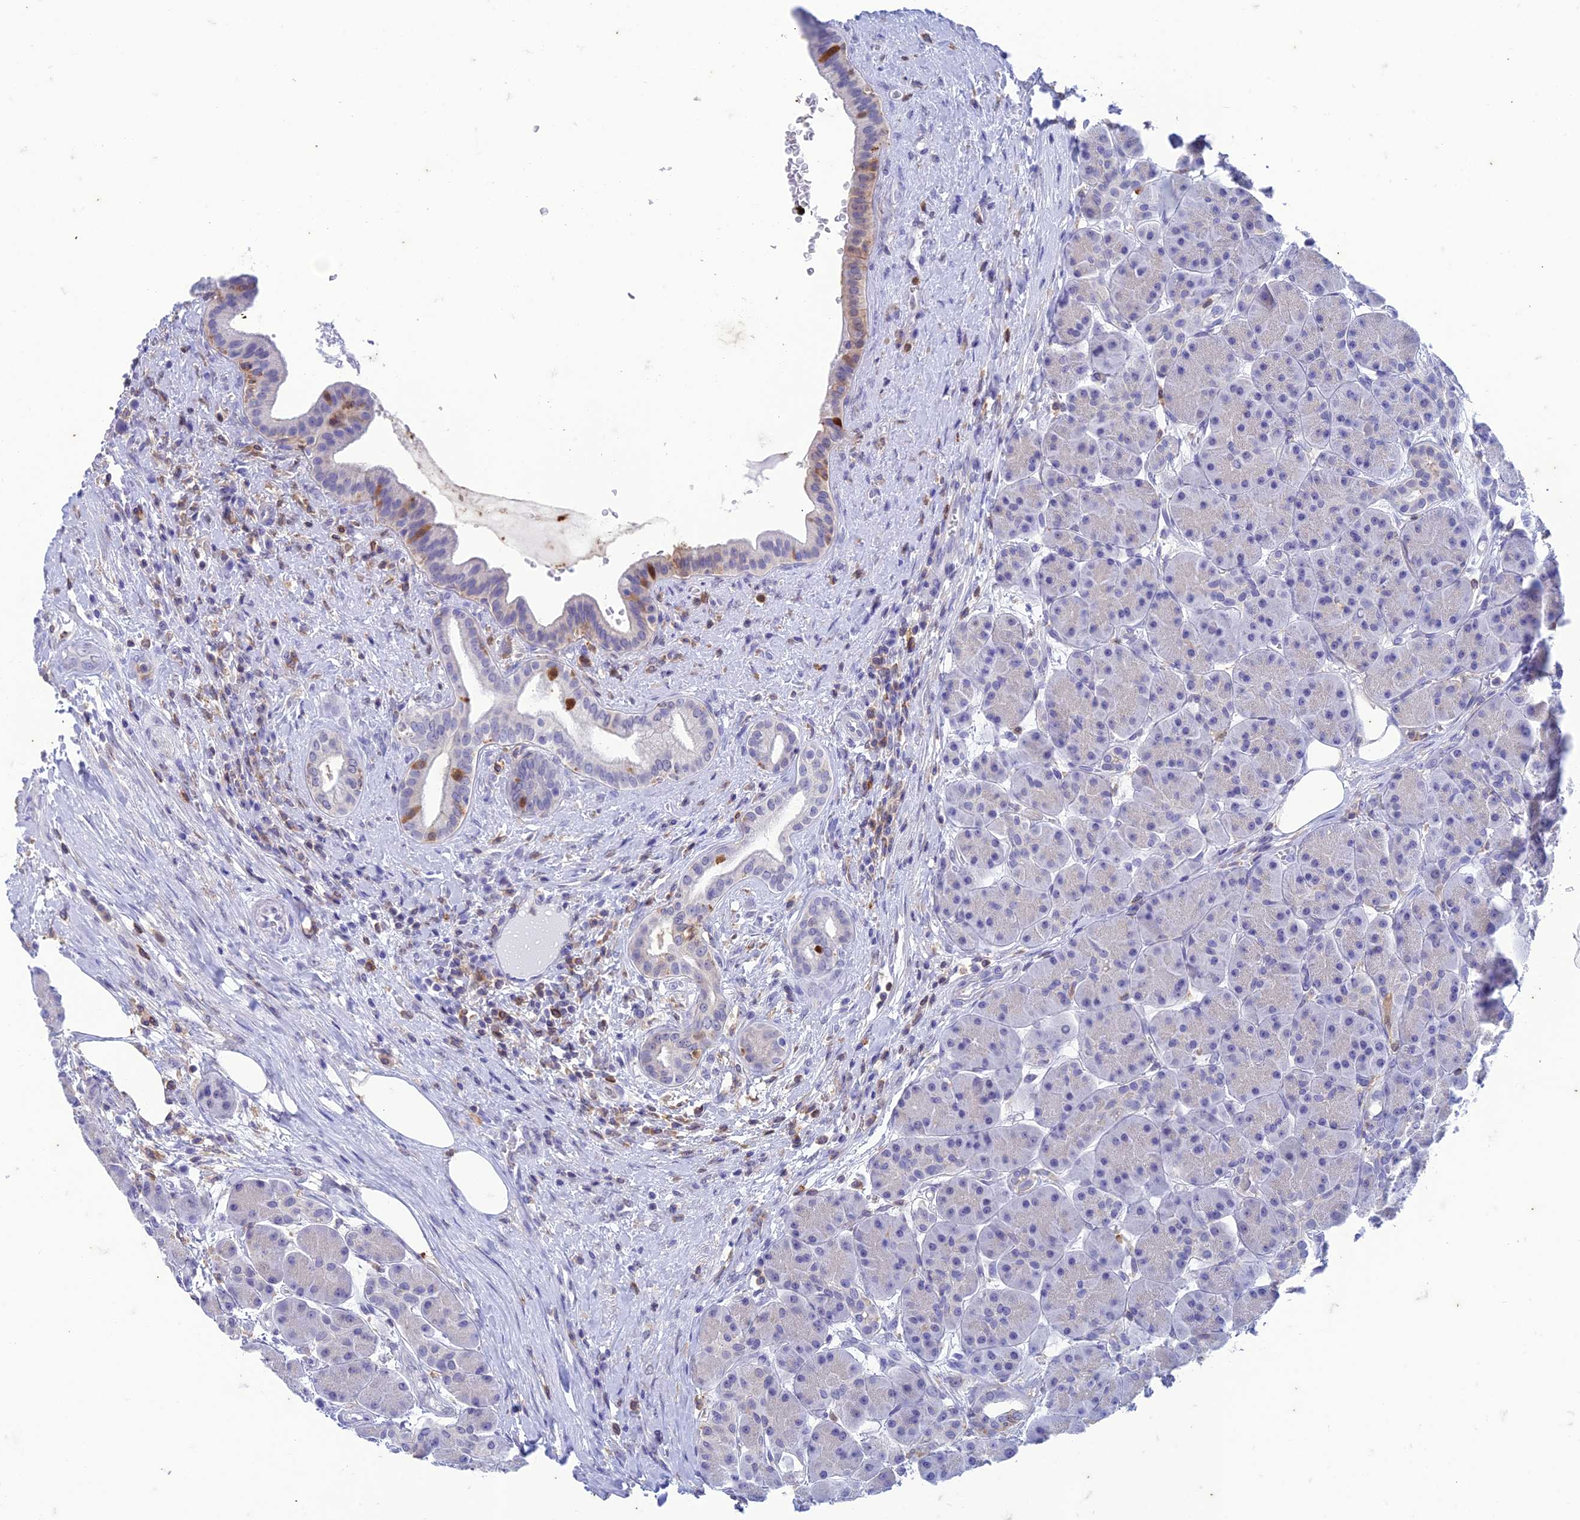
{"staining": {"intensity": "moderate", "quantity": "<25%", "location": "cytoplasmic/membranous,nuclear"}, "tissue": "pancreas", "cell_type": "Exocrine glandular cells", "image_type": "normal", "snomed": [{"axis": "morphology", "description": "Normal tissue, NOS"}, {"axis": "topography", "description": "Pancreas"}], "caption": "Exocrine glandular cells show moderate cytoplasmic/membranous,nuclear positivity in about <25% of cells in normal pancreas.", "gene": "FGF7", "patient": {"sex": "male", "age": 63}}